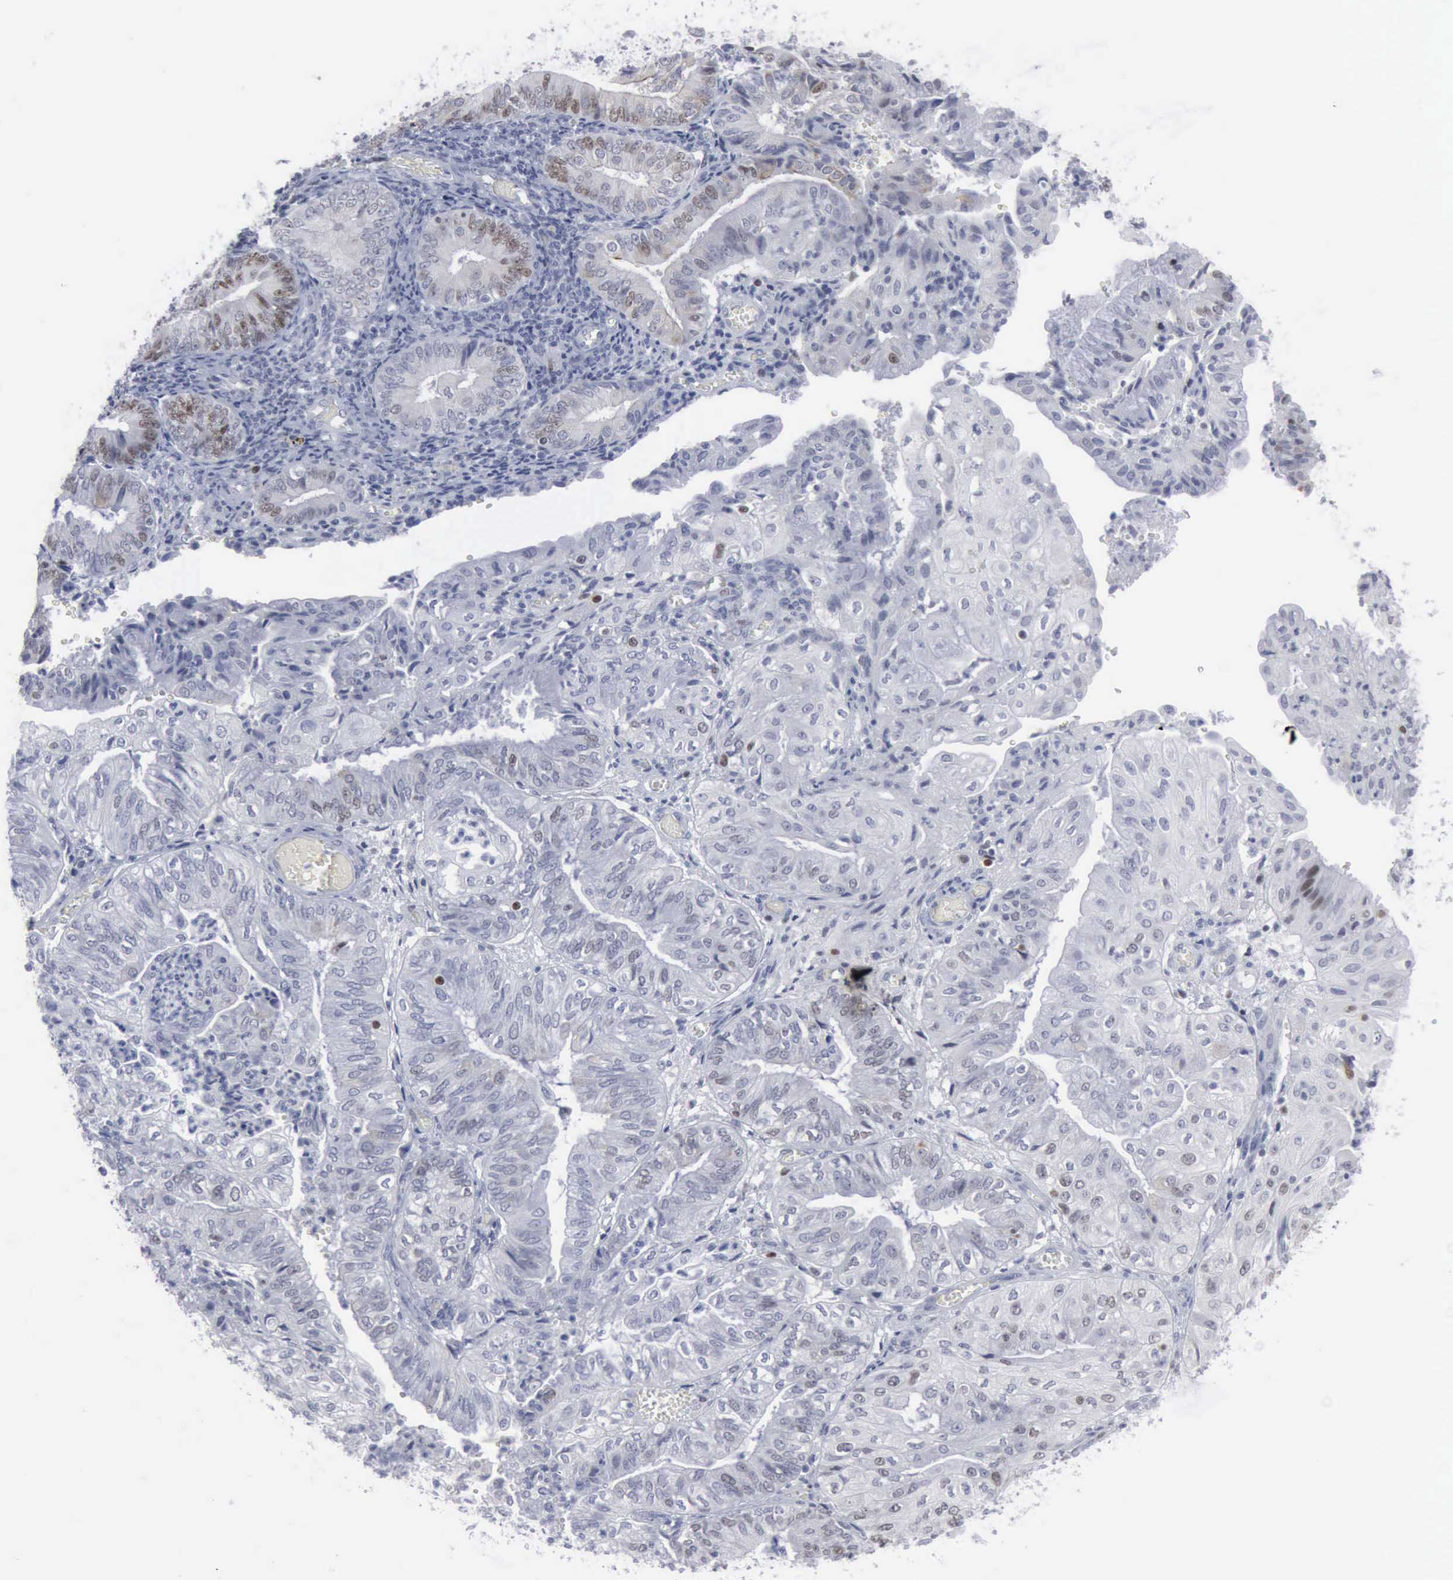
{"staining": {"intensity": "moderate", "quantity": "<25%", "location": "nuclear"}, "tissue": "endometrial cancer", "cell_type": "Tumor cells", "image_type": "cancer", "snomed": [{"axis": "morphology", "description": "Adenocarcinoma, NOS"}, {"axis": "topography", "description": "Endometrium"}], "caption": "About <25% of tumor cells in endometrial adenocarcinoma display moderate nuclear protein expression as visualized by brown immunohistochemical staining.", "gene": "MCM5", "patient": {"sex": "female", "age": 55}}